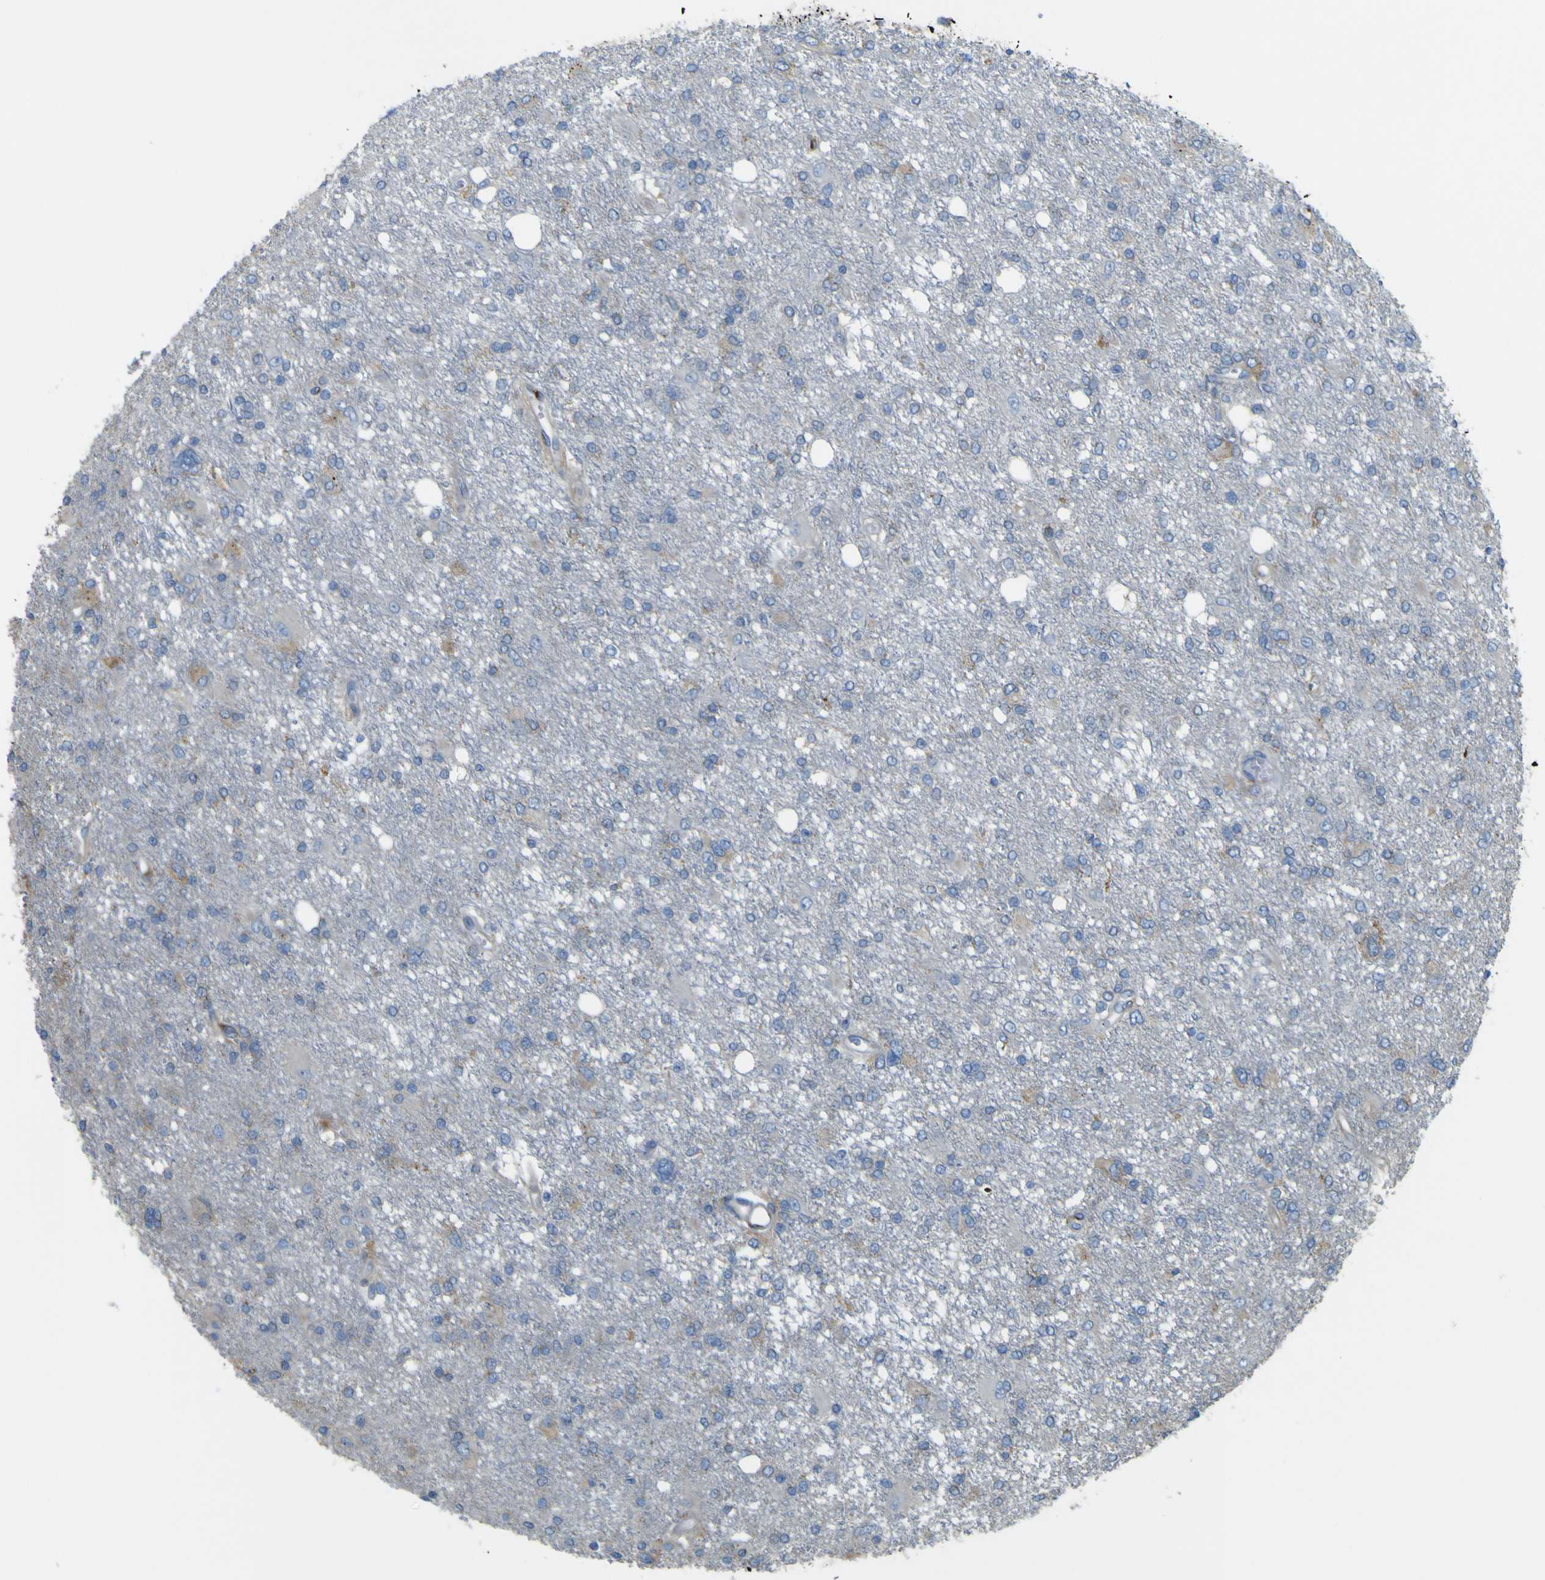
{"staining": {"intensity": "weak", "quantity": "<25%", "location": "cytoplasmic/membranous"}, "tissue": "glioma", "cell_type": "Tumor cells", "image_type": "cancer", "snomed": [{"axis": "morphology", "description": "Glioma, malignant, High grade"}, {"axis": "topography", "description": "Brain"}], "caption": "There is no significant positivity in tumor cells of glioma. The staining was performed using DAB to visualize the protein expression in brown, while the nuclei were stained in blue with hematoxylin (Magnification: 20x).", "gene": "IGF2R", "patient": {"sex": "female", "age": 59}}